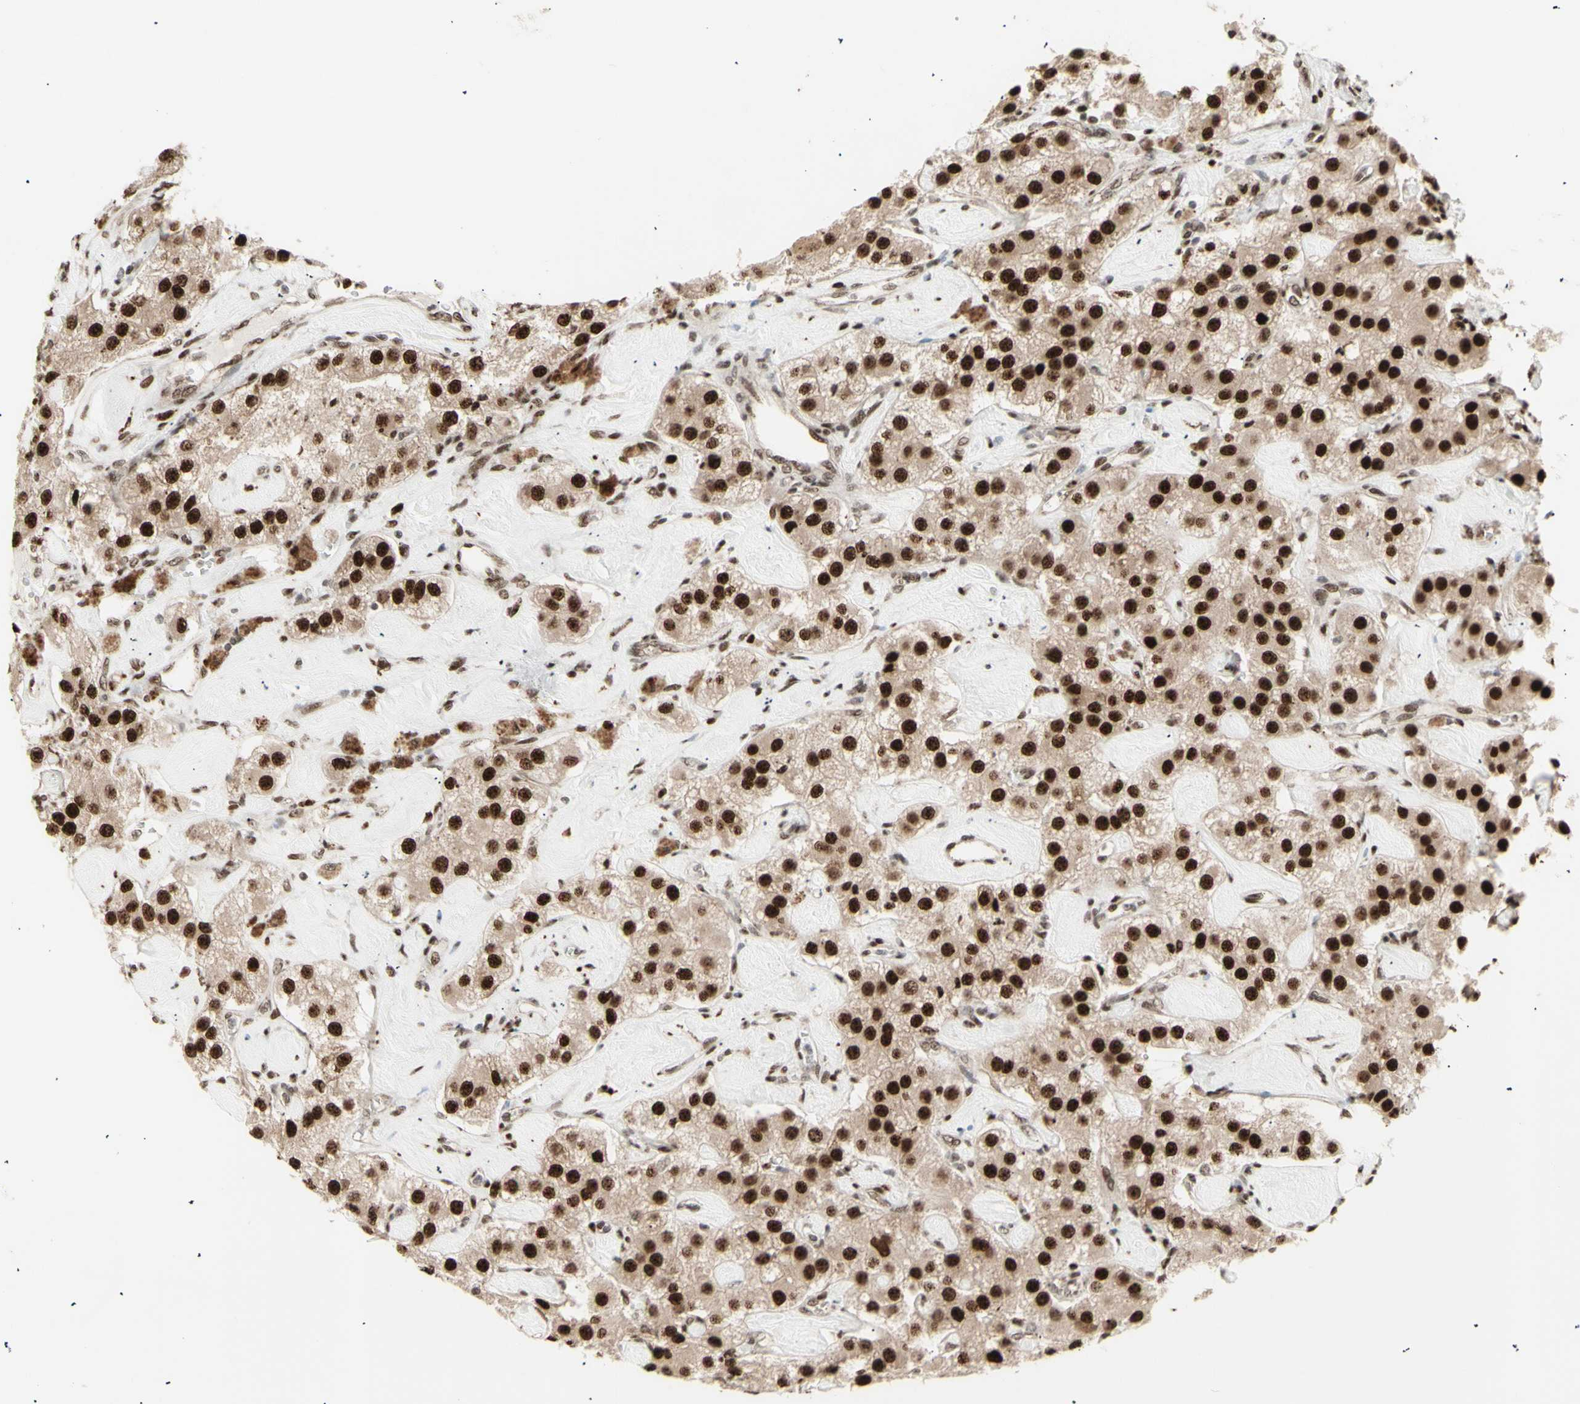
{"staining": {"intensity": "strong", "quantity": "25%-75%", "location": "cytoplasmic/membranous,nuclear"}, "tissue": "carcinoid", "cell_type": "Tumor cells", "image_type": "cancer", "snomed": [{"axis": "morphology", "description": "Carcinoid, malignant, NOS"}, {"axis": "topography", "description": "Pancreas"}], "caption": "Immunohistochemistry (IHC) (DAB) staining of human carcinoid demonstrates strong cytoplasmic/membranous and nuclear protein expression in approximately 25%-75% of tumor cells.", "gene": "CBX1", "patient": {"sex": "male", "age": 41}}